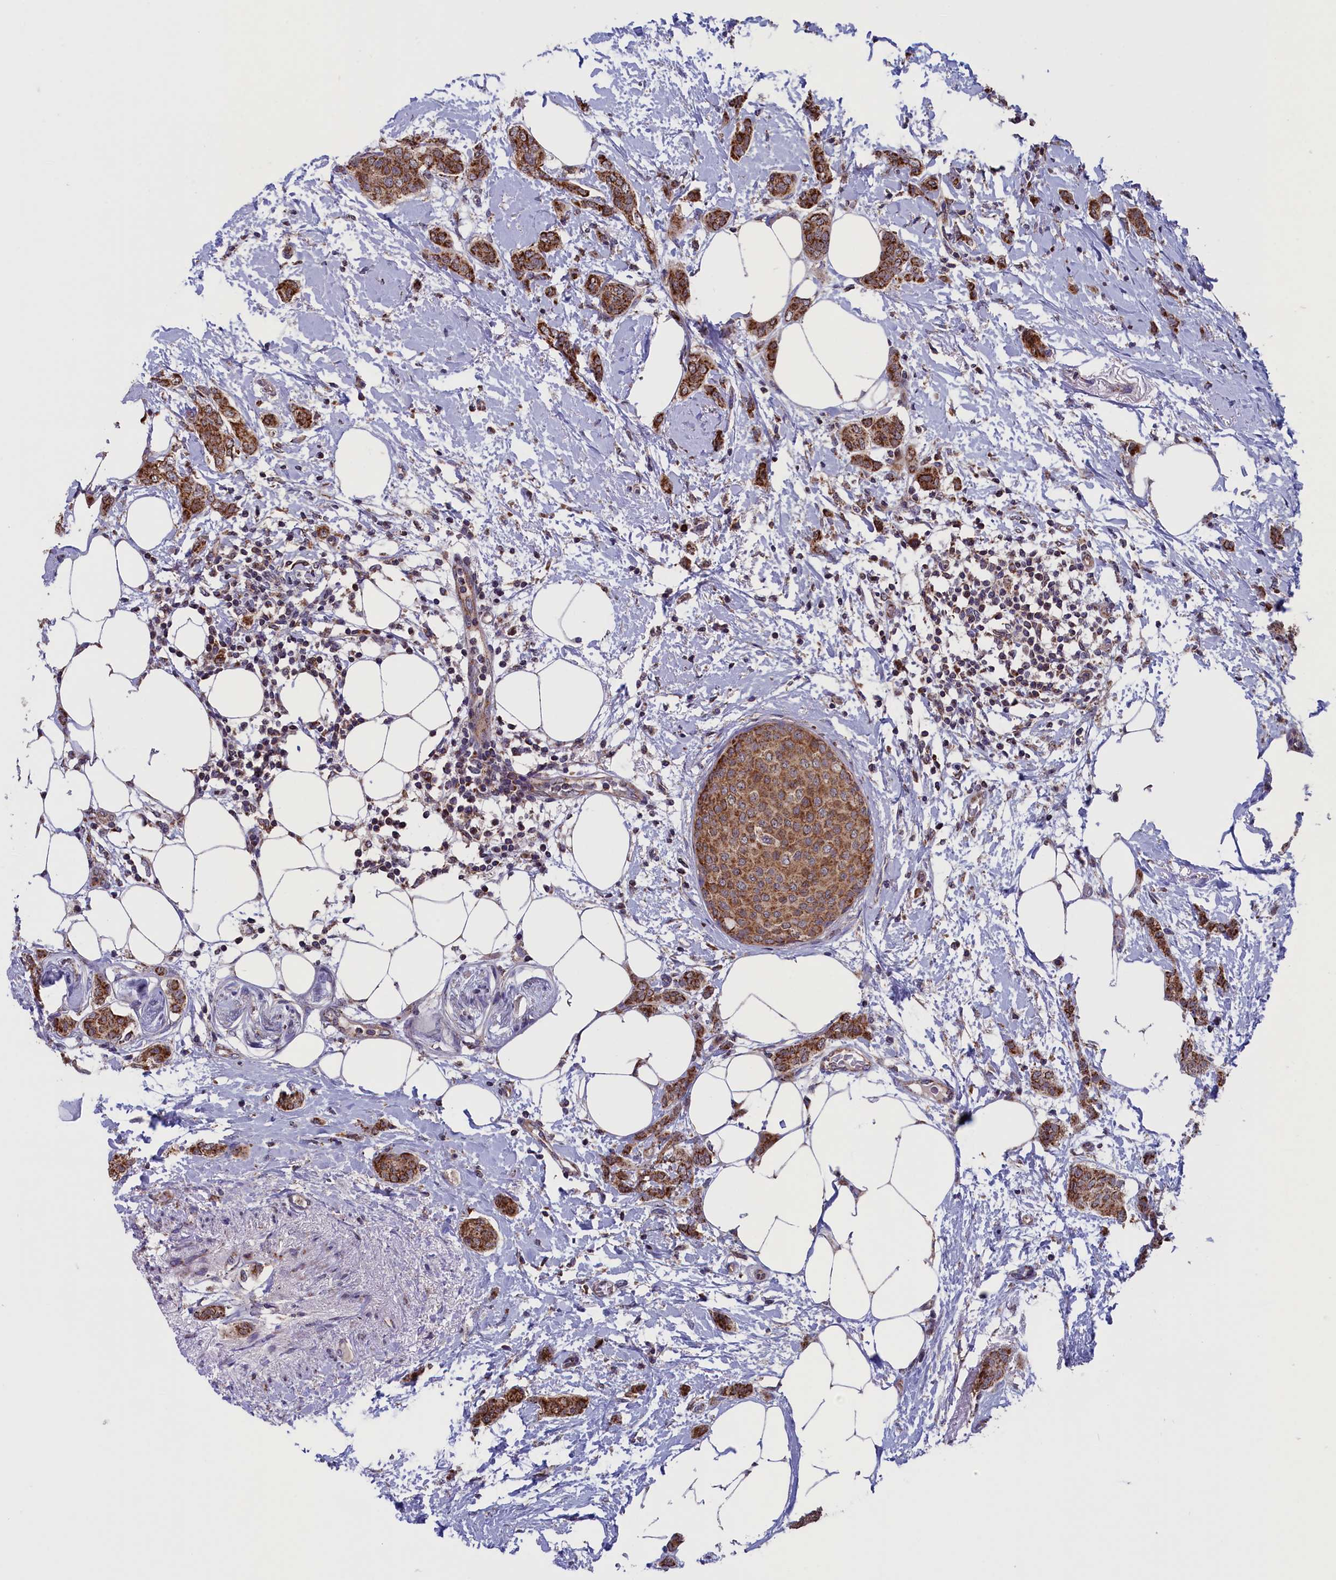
{"staining": {"intensity": "moderate", "quantity": ">75%", "location": "cytoplasmic/membranous"}, "tissue": "breast cancer", "cell_type": "Tumor cells", "image_type": "cancer", "snomed": [{"axis": "morphology", "description": "Duct carcinoma"}, {"axis": "topography", "description": "Breast"}], "caption": "Immunohistochemical staining of human infiltrating ductal carcinoma (breast) displays moderate cytoplasmic/membranous protein expression in about >75% of tumor cells.", "gene": "TIMM44", "patient": {"sex": "female", "age": 72}}